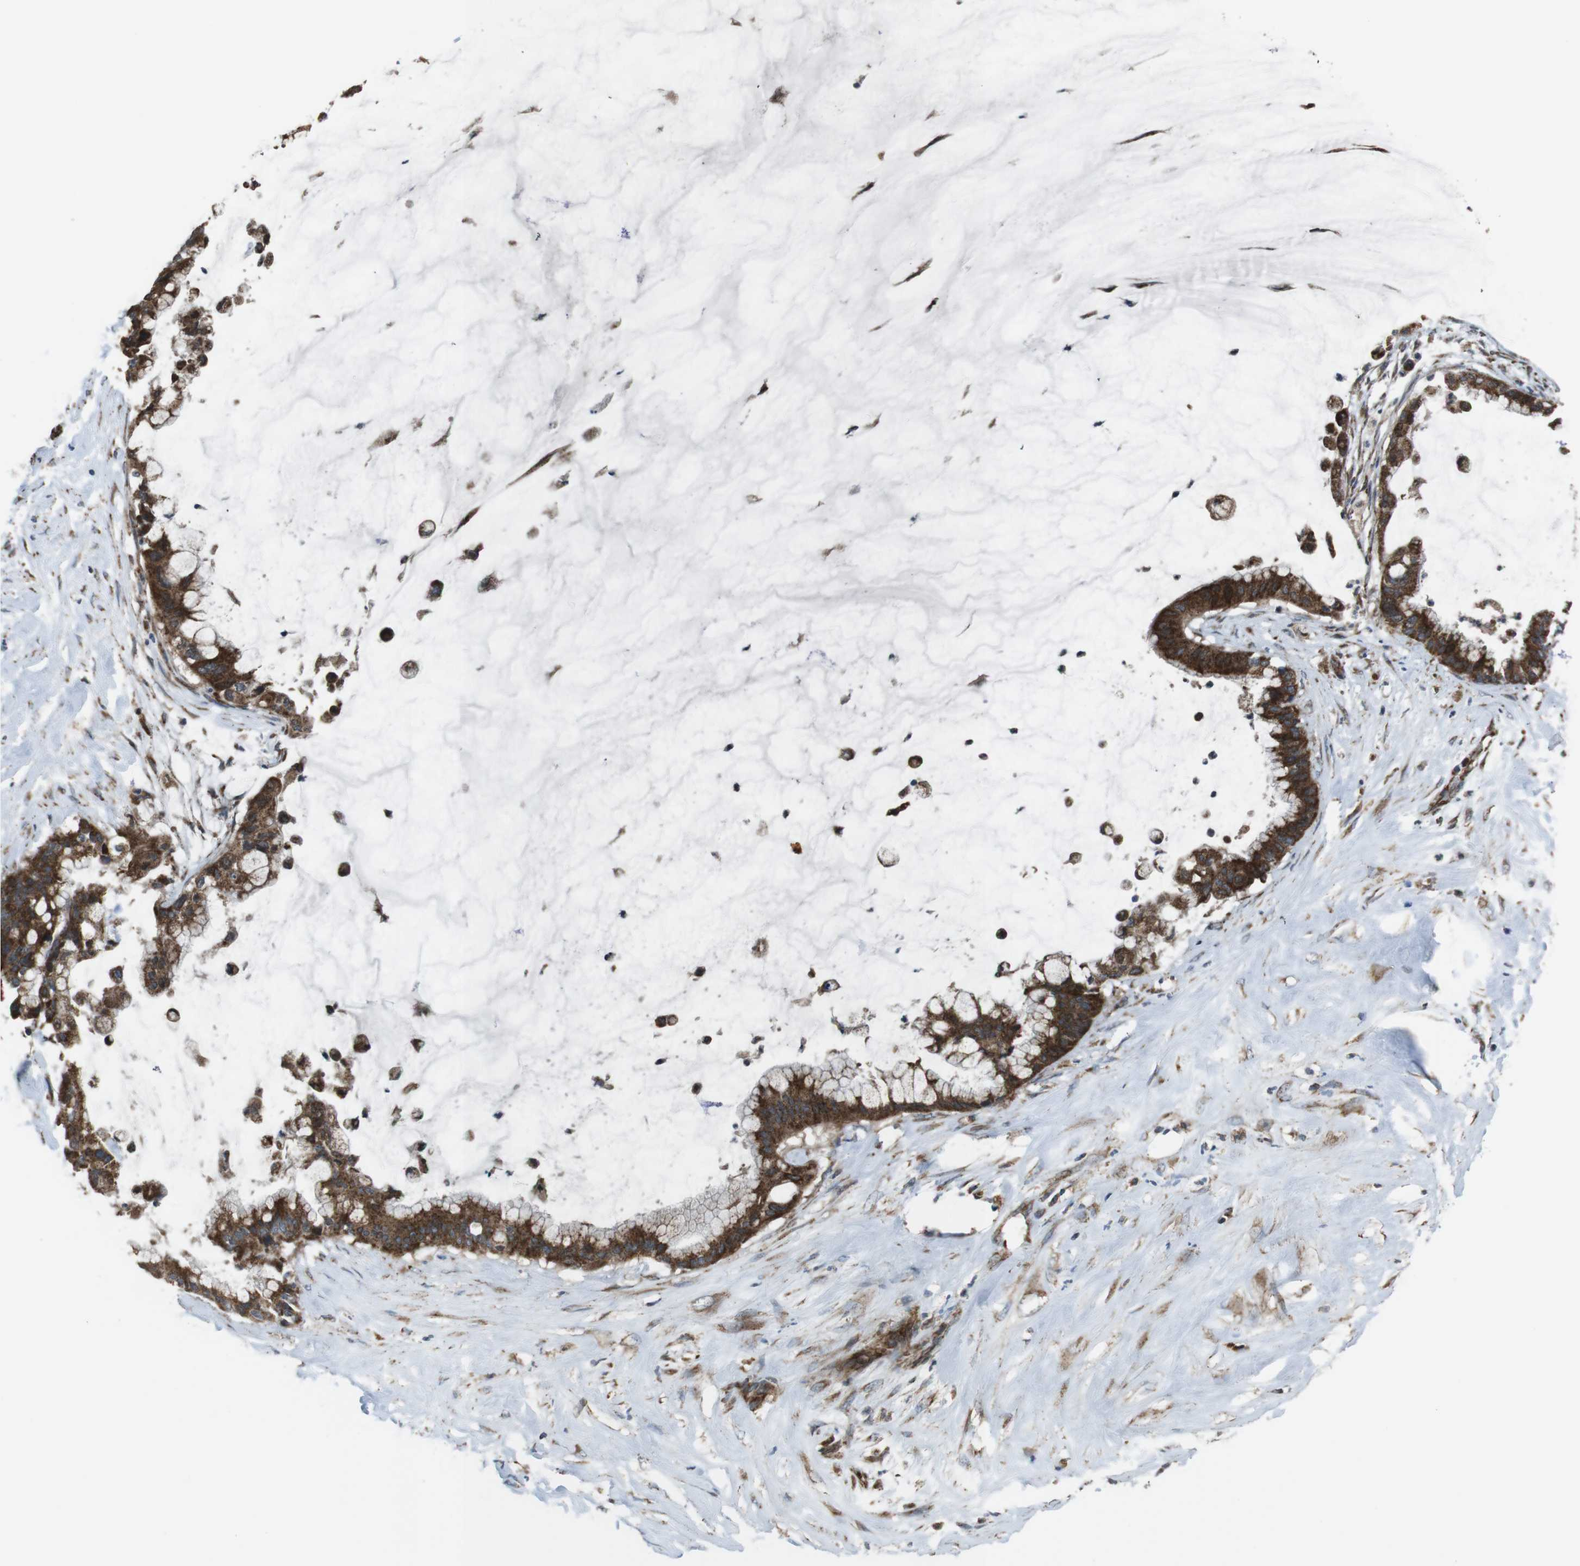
{"staining": {"intensity": "strong", "quantity": ">75%", "location": "cytoplasmic/membranous"}, "tissue": "pancreatic cancer", "cell_type": "Tumor cells", "image_type": "cancer", "snomed": [{"axis": "morphology", "description": "Adenocarcinoma, NOS"}, {"axis": "topography", "description": "Pancreas"}], "caption": "Protein analysis of pancreatic cancer (adenocarcinoma) tissue shows strong cytoplasmic/membranous positivity in about >75% of tumor cells.", "gene": "GIMAP8", "patient": {"sex": "male", "age": 41}}